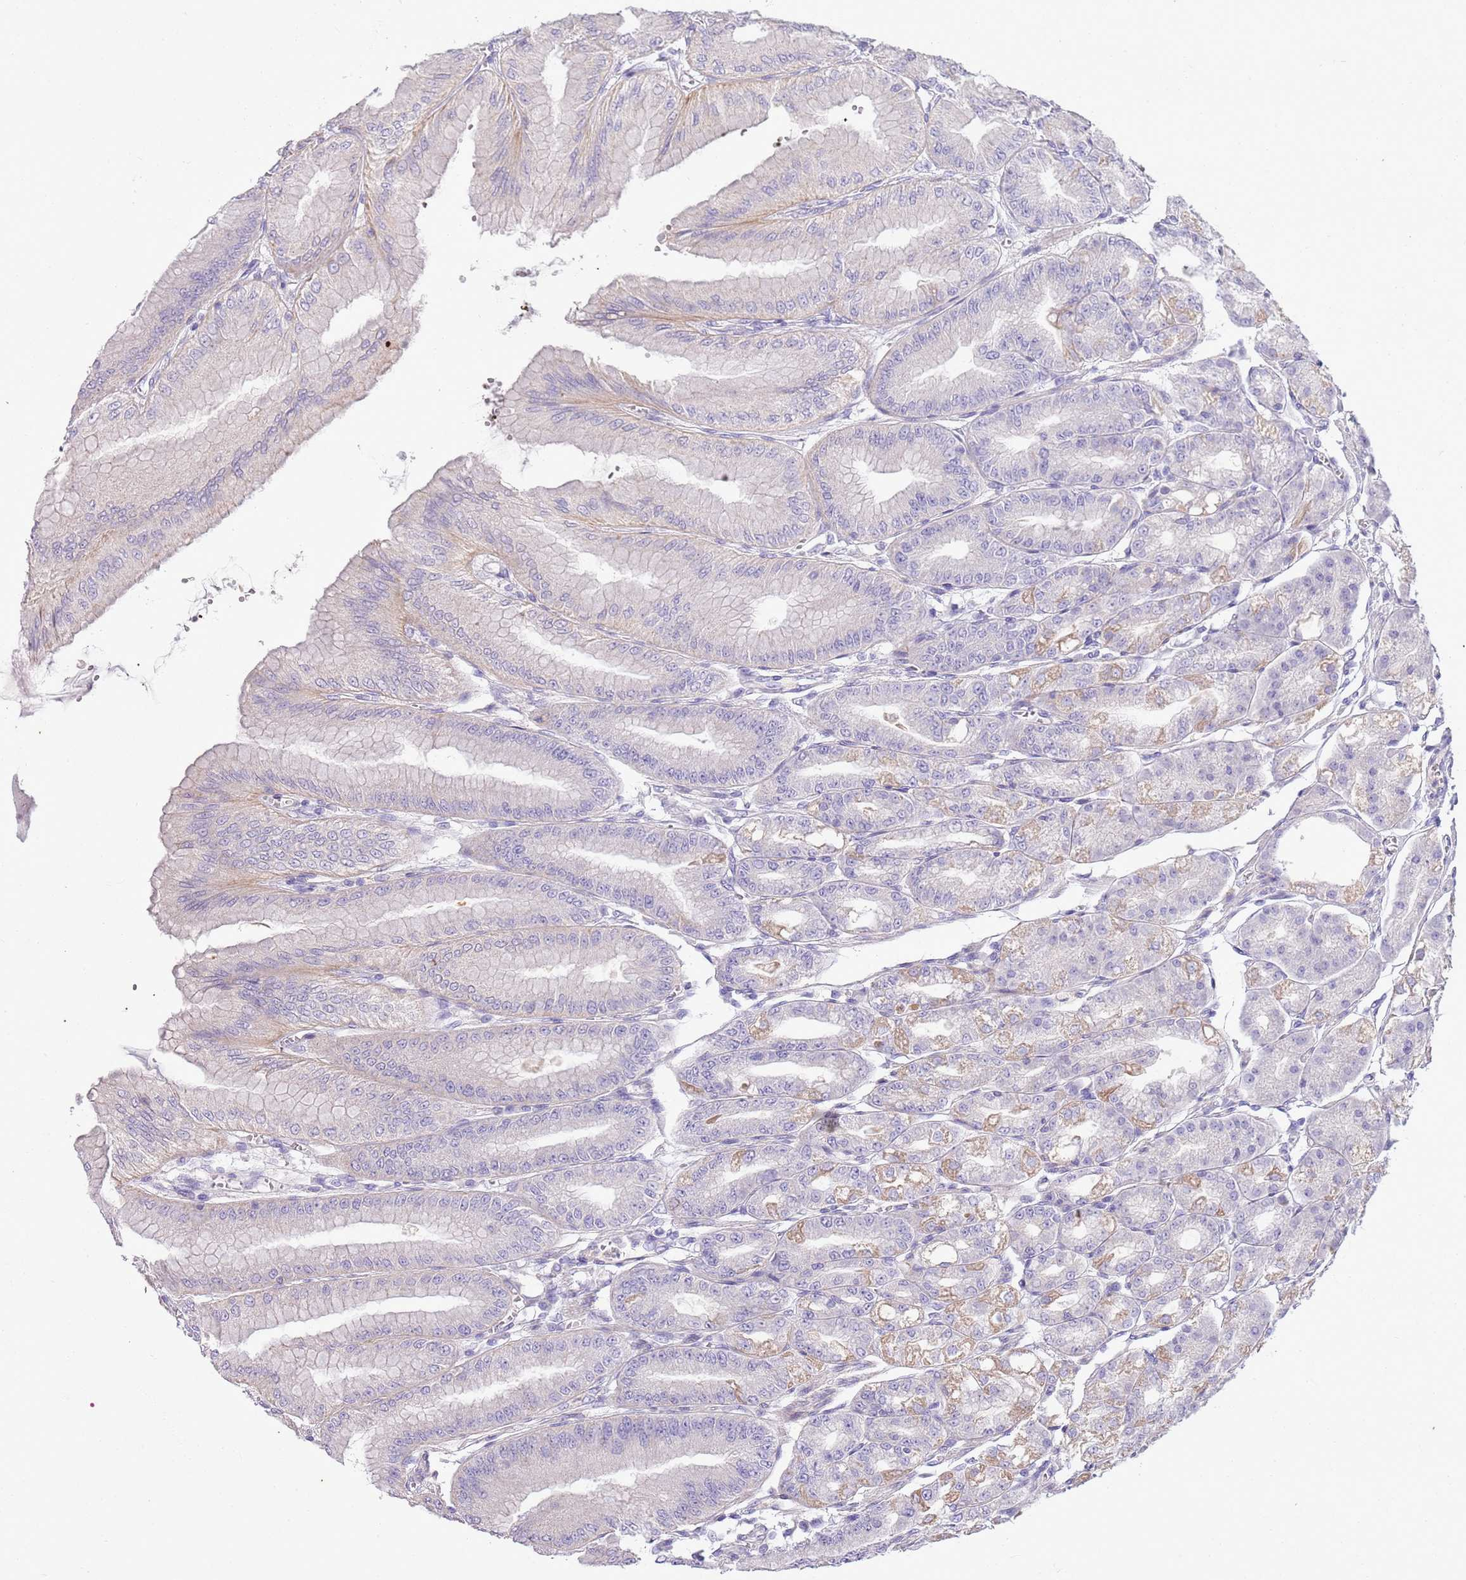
{"staining": {"intensity": "weak", "quantity": "25%-75%", "location": "cytoplasmic/membranous"}, "tissue": "stomach", "cell_type": "Glandular cells", "image_type": "normal", "snomed": [{"axis": "morphology", "description": "Normal tissue, NOS"}, {"axis": "topography", "description": "Stomach, lower"}], "caption": "This histopathology image demonstrates benign stomach stained with immunohistochemistry to label a protein in brown. The cytoplasmic/membranous of glandular cells show weak positivity for the protein. Nuclei are counter-stained blue.", "gene": "CNPPD1", "patient": {"sex": "male", "age": 71}}